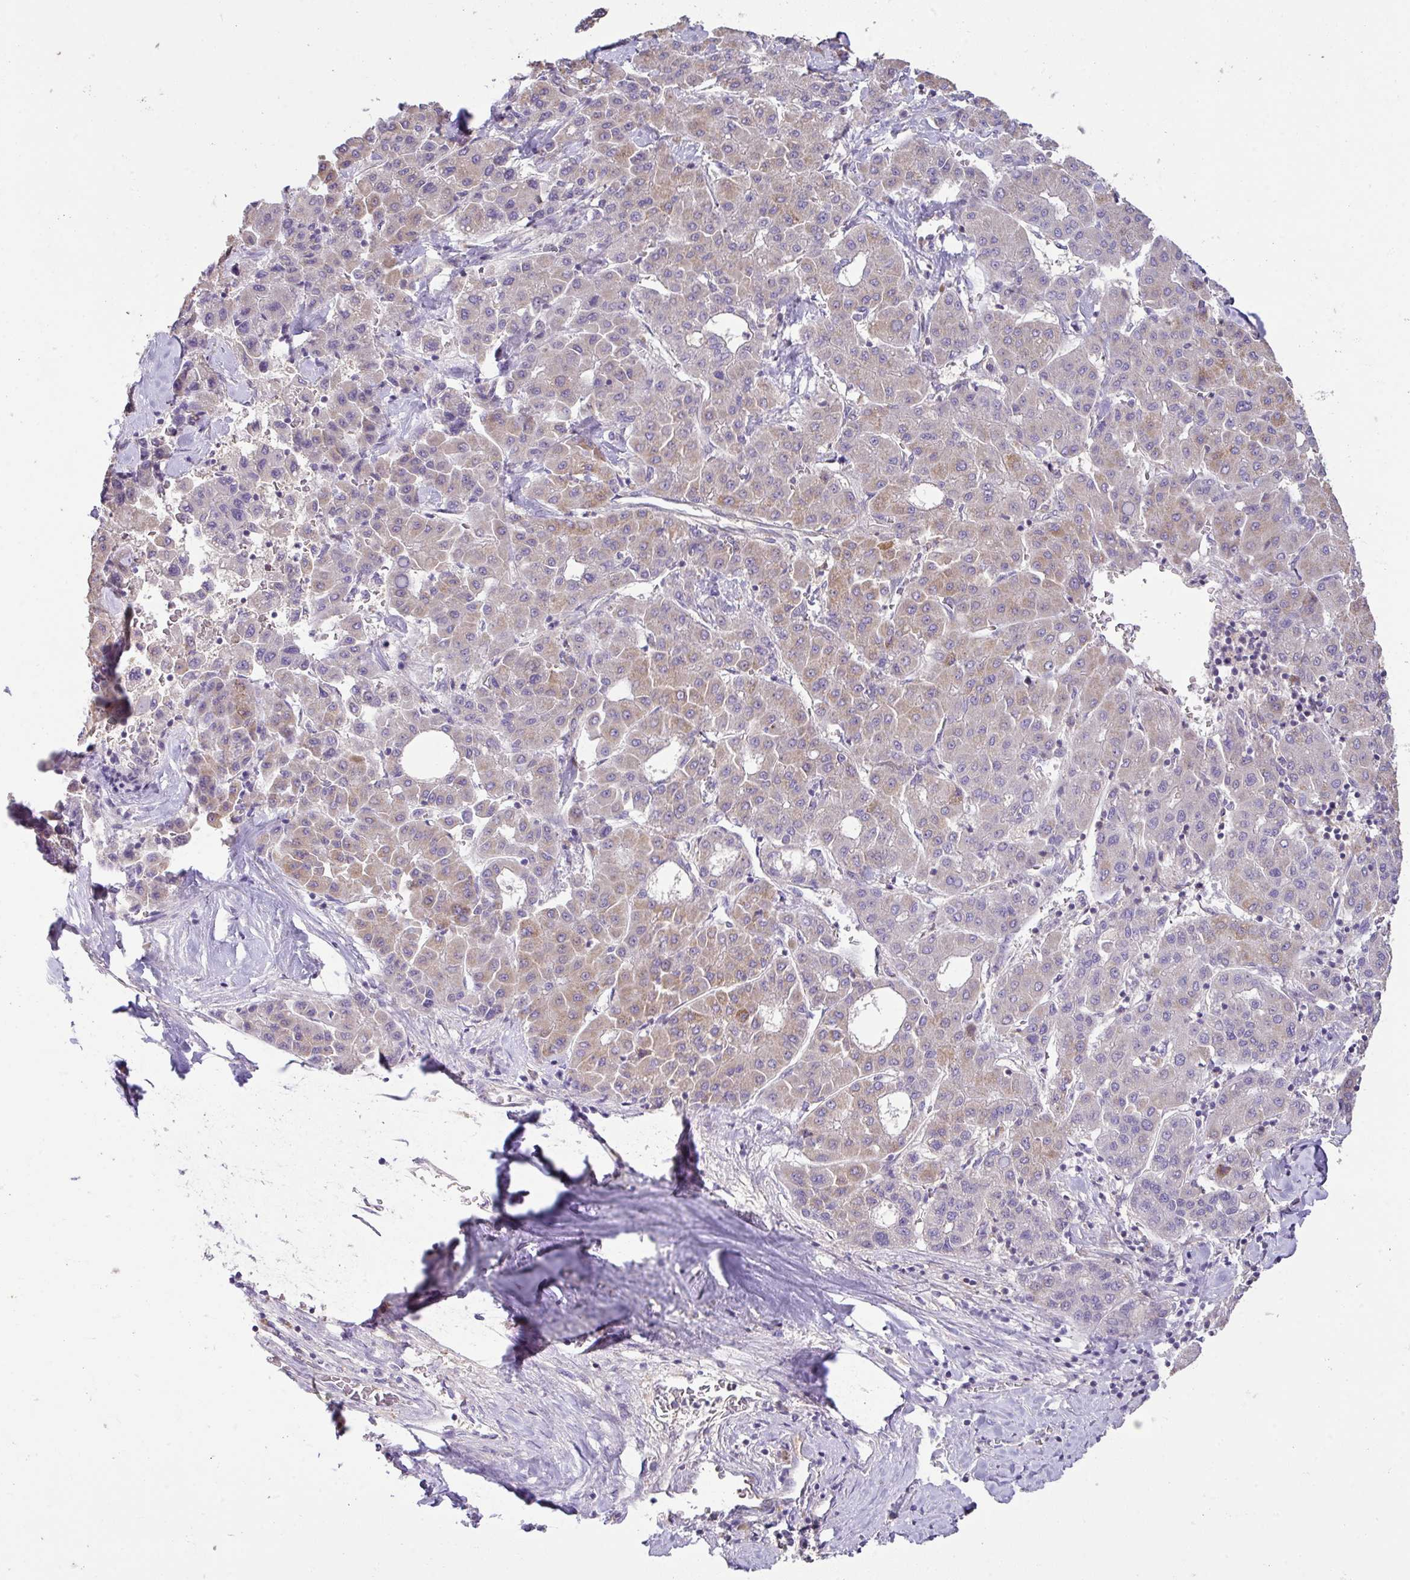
{"staining": {"intensity": "weak", "quantity": "<25%", "location": "cytoplasmic/membranous"}, "tissue": "liver cancer", "cell_type": "Tumor cells", "image_type": "cancer", "snomed": [{"axis": "morphology", "description": "Carcinoma, Hepatocellular, NOS"}, {"axis": "topography", "description": "Liver"}], "caption": "DAB (3,3'-diaminobenzidine) immunohistochemical staining of liver hepatocellular carcinoma reveals no significant staining in tumor cells.", "gene": "HOXC13", "patient": {"sex": "male", "age": 65}}